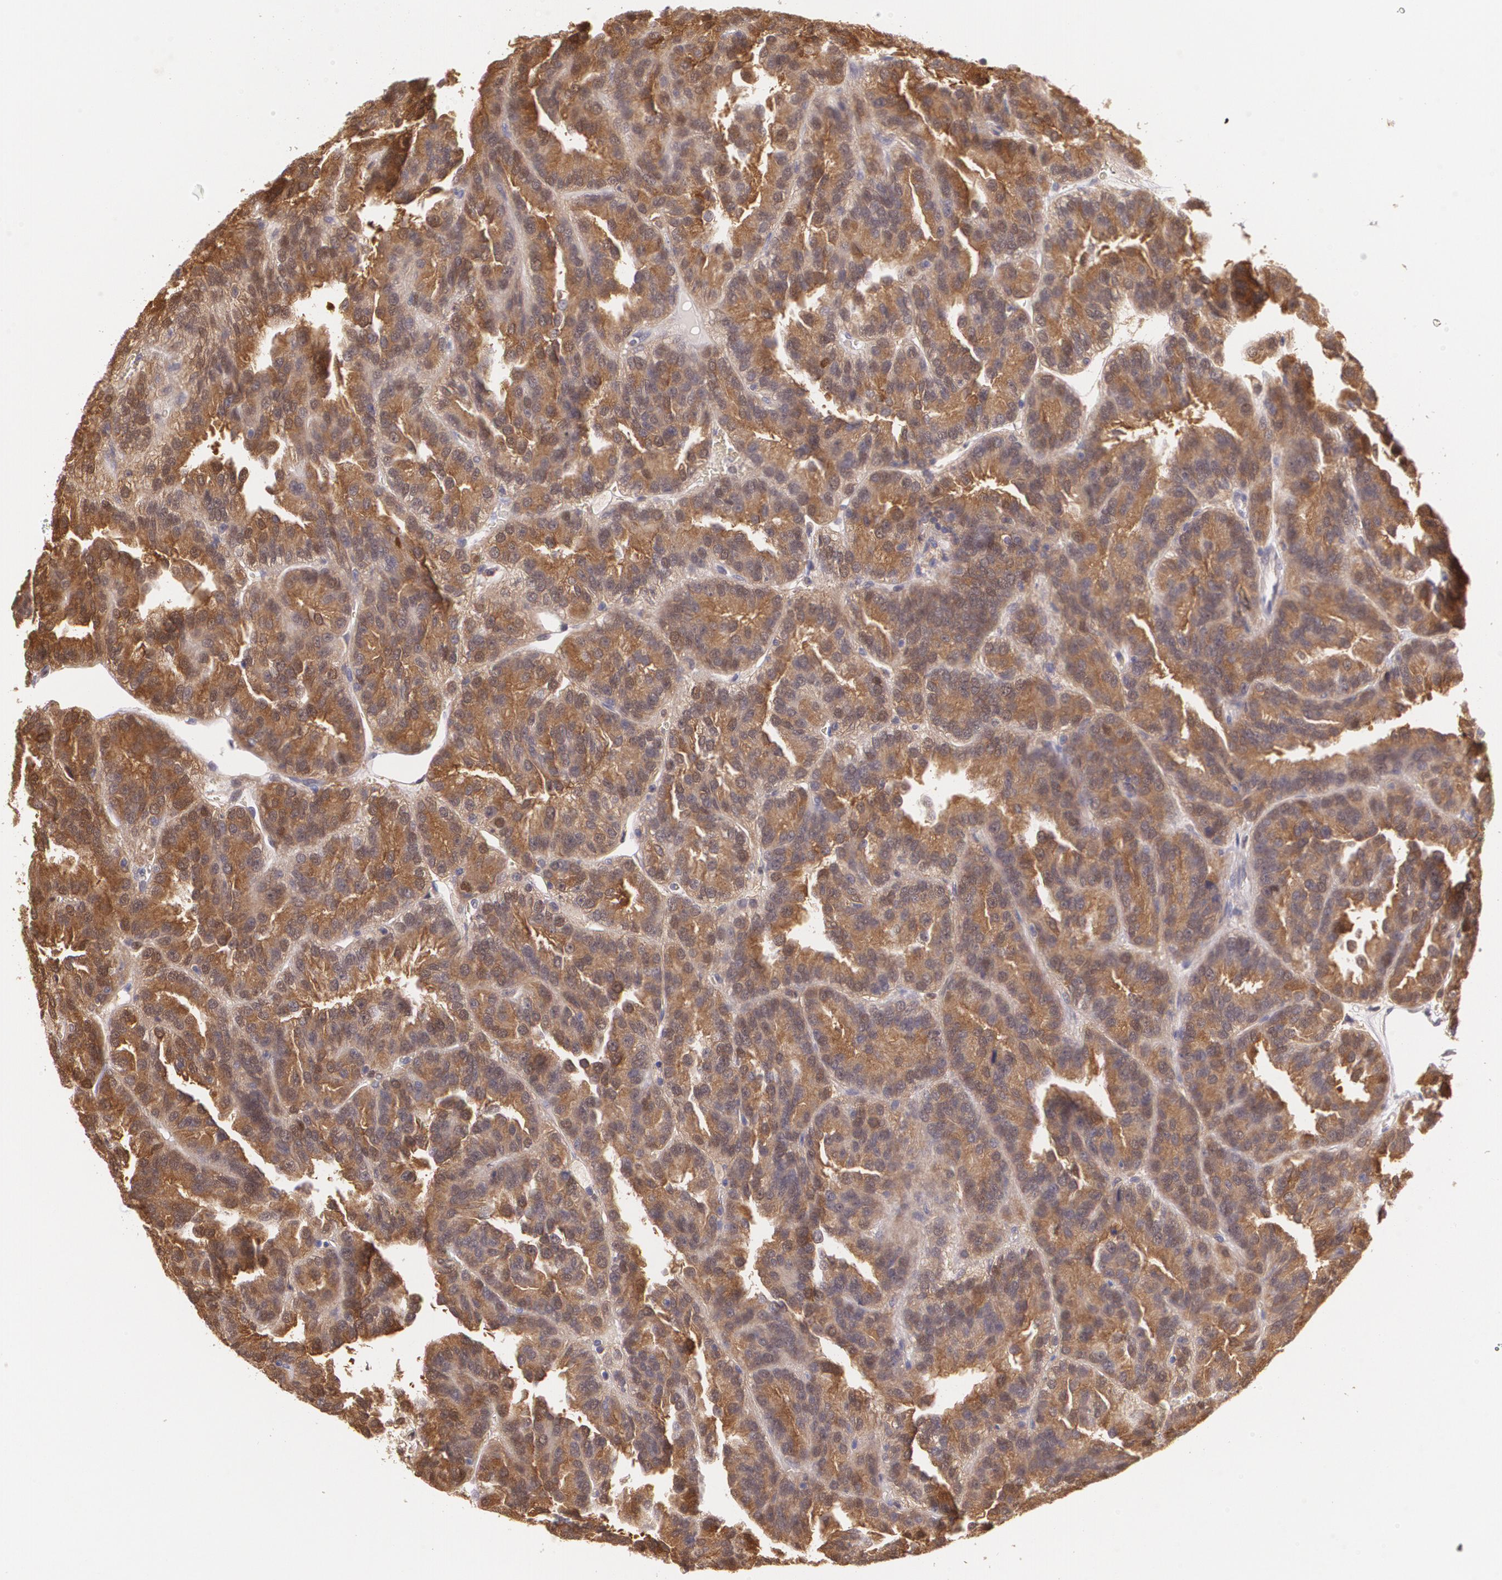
{"staining": {"intensity": "strong", "quantity": ">75%", "location": "cytoplasmic/membranous"}, "tissue": "renal cancer", "cell_type": "Tumor cells", "image_type": "cancer", "snomed": [{"axis": "morphology", "description": "Adenocarcinoma, NOS"}, {"axis": "topography", "description": "Kidney"}], "caption": "Human renal adenocarcinoma stained for a protein (brown) demonstrates strong cytoplasmic/membranous positive staining in approximately >75% of tumor cells.", "gene": "HSPH1", "patient": {"sex": "male", "age": 46}}